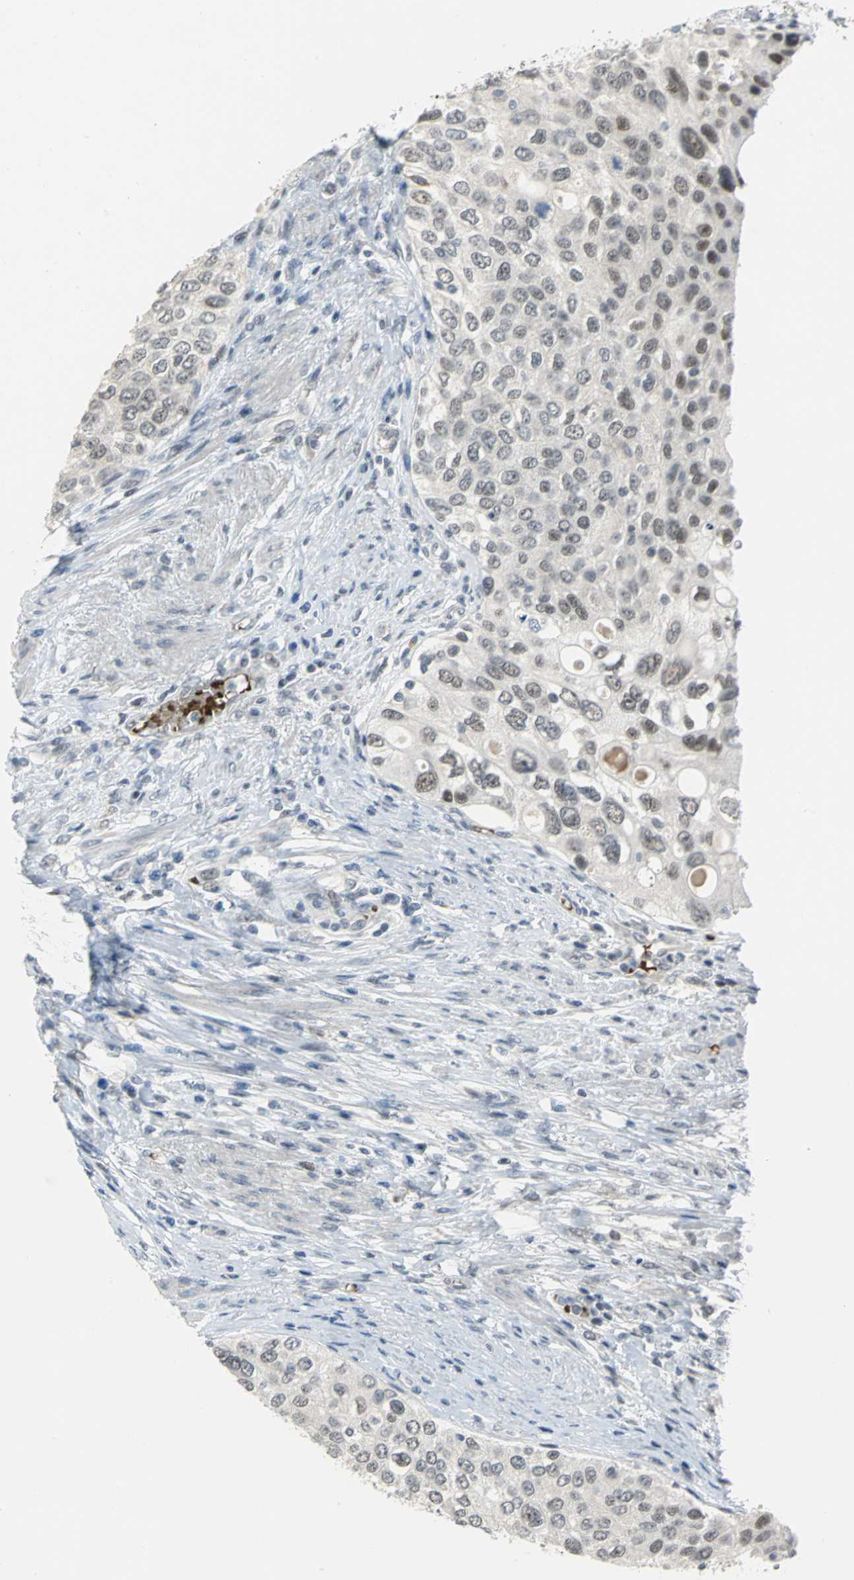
{"staining": {"intensity": "moderate", "quantity": ">75%", "location": "nuclear"}, "tissue": "urothelial cancer", "cell_type": "Tumor cells", "image_type": "cancer", "snomed": [{"axis": "morphology", "description": "Urothelial carcinoma, High grade"}, {"axis": "topography", "description": "Urinary bladder"}], "caption": "This image displays high-grade urothelial carcinoma stained with immunohistochemistry to label a protein in brown. The nuclear of tumor cells show moderate positivity for the protein. Nuclei are counter-stained blue.", "gene": "GLI3", "patient": {"sex": "female", "age": 56}}